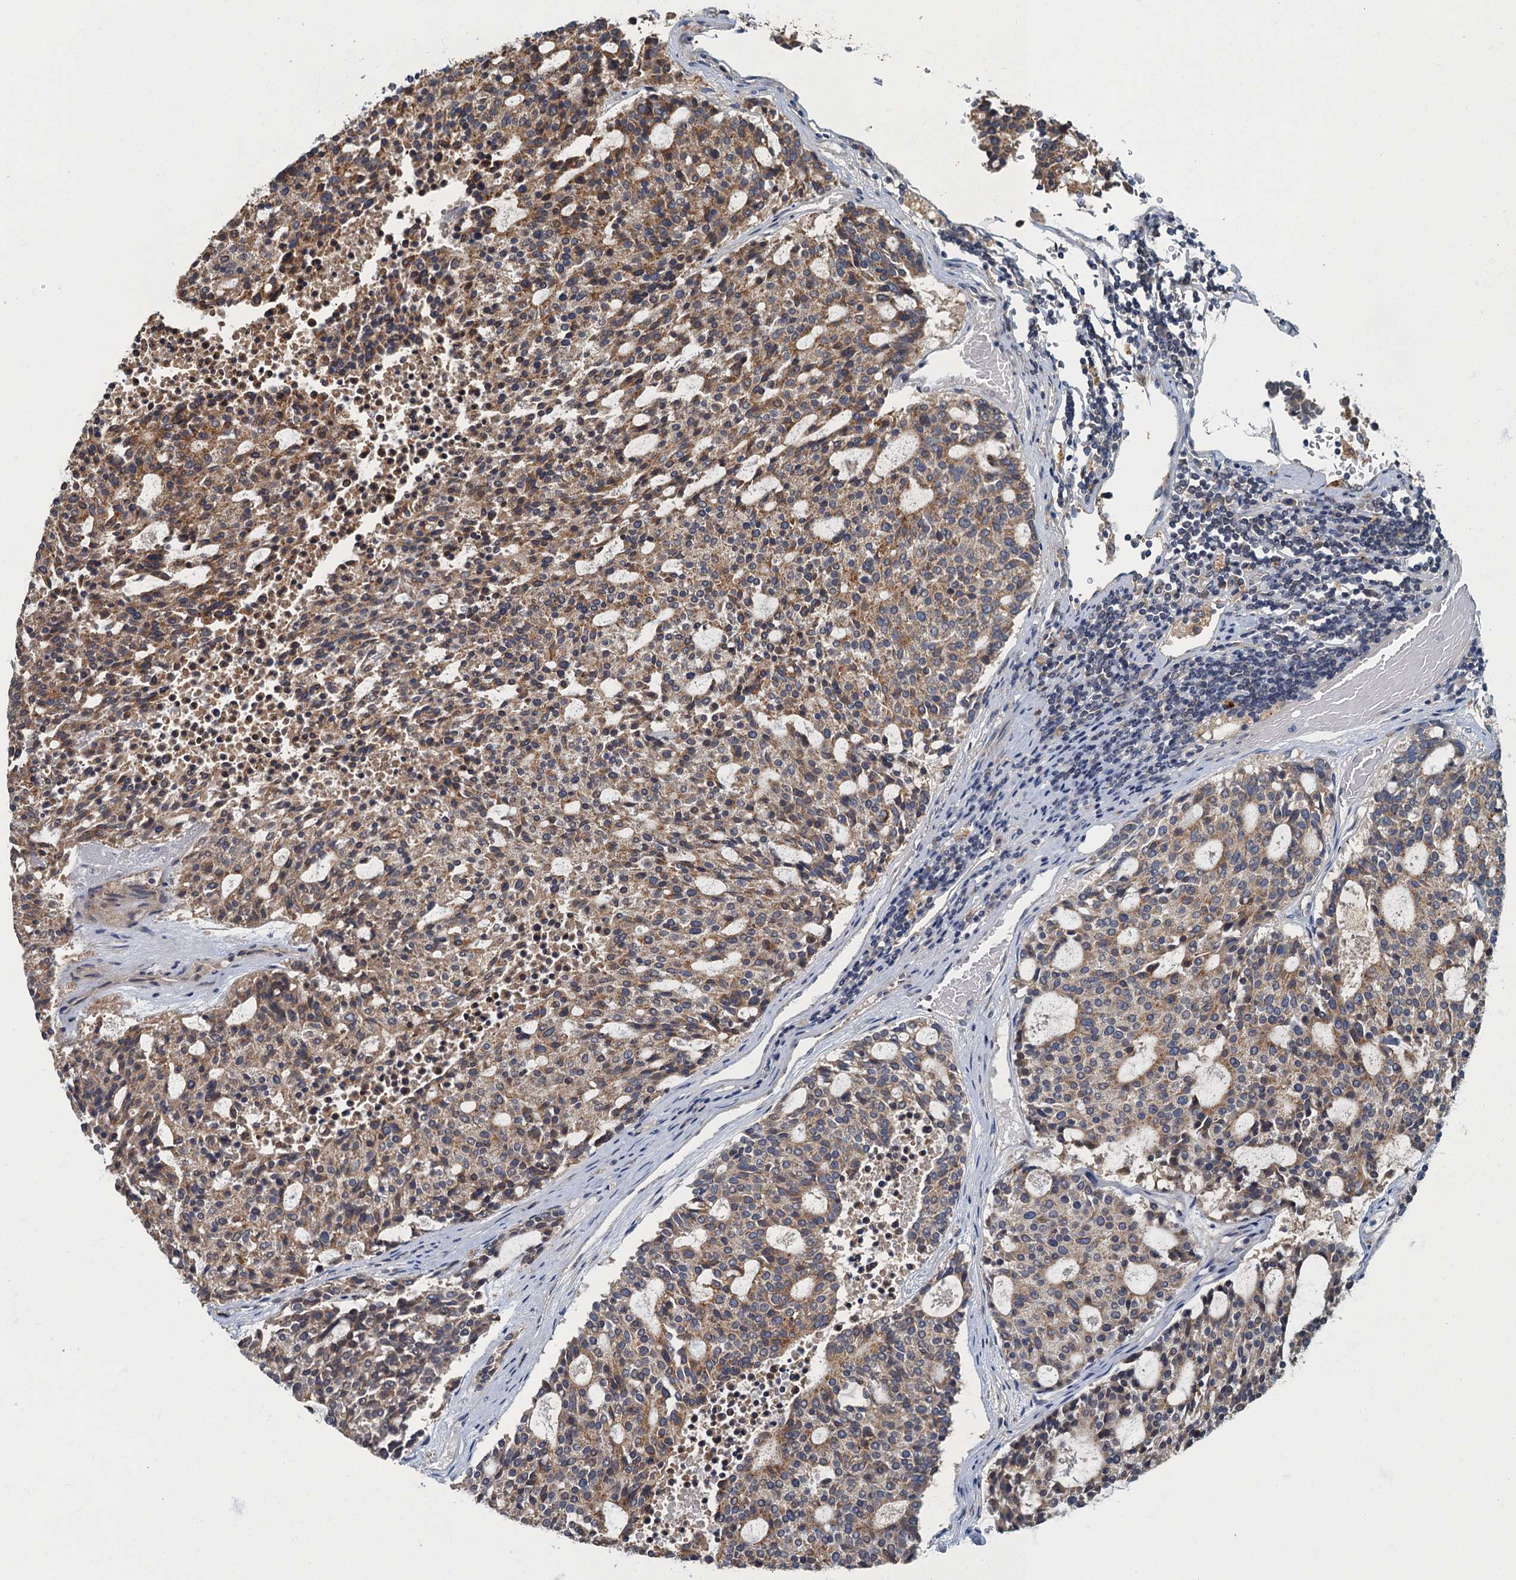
{"staining": {"intensity": "moderate", "quantity": ">75%", "location": "cytoplasmic/membranous"}, "tissue": "carcinoid", "cell_type": "Tumor cells", "image_type": "cancer", "snomed": [{"axis": "morphology", "description": "Carcinoid, malignant, NOS"}, {"axis": "topography", "description": "Pancreas"}], "caption": "DAB (3,3'-diaminobenzidine) immunohistochemical staining of malignant carcinoid demonstrates moderate cytoplasmic/membranous protein positivity in about >75% of tumor cells. (IHC, brightfield microscopy, high magnification).", "gene": "WDCP", "patient": {"sex": "female", "age": 54}}